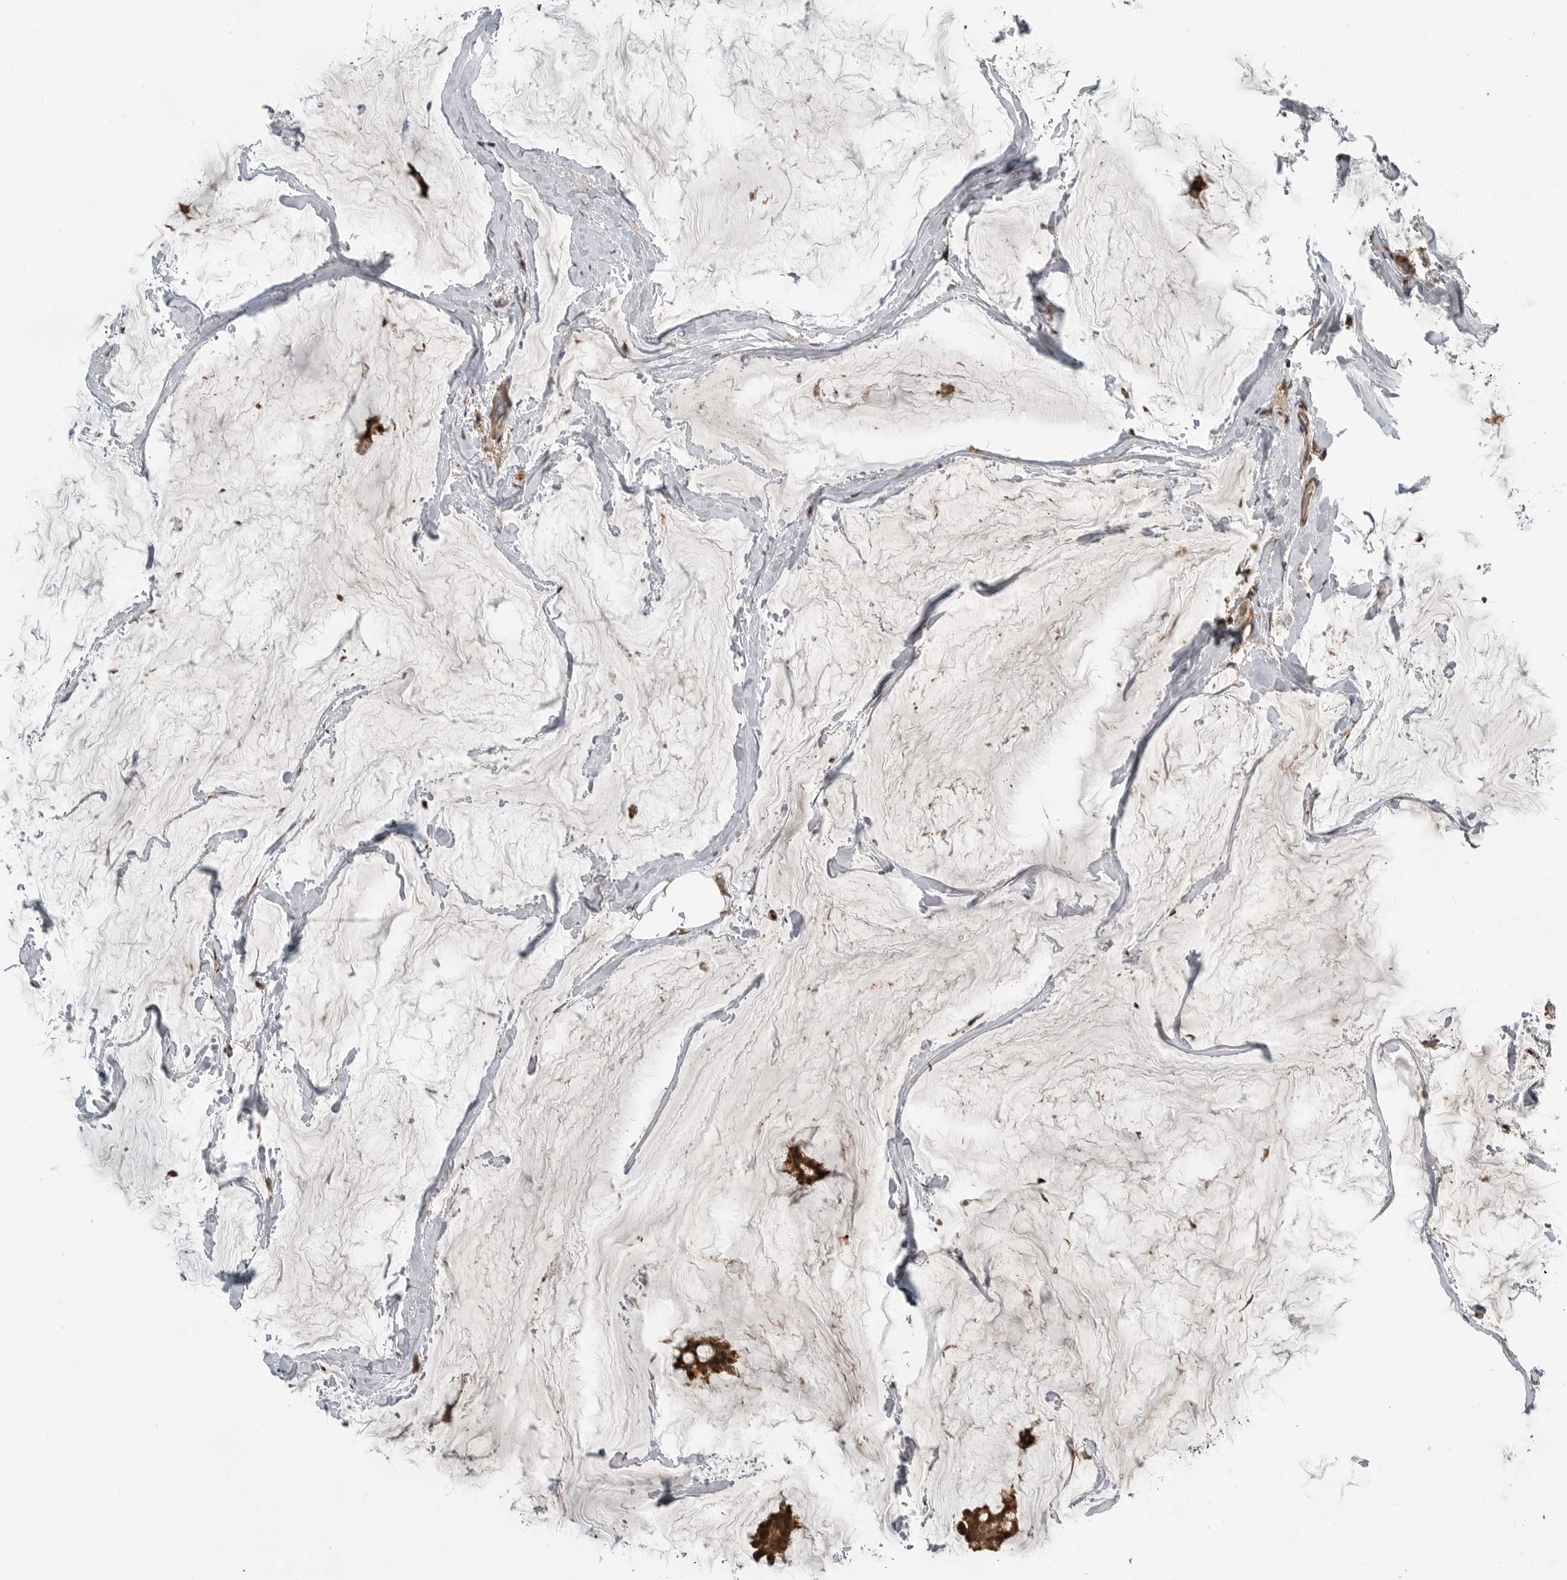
{"staining": {"intensity": "strong", "quantity": ">75%", "location": "cytoplasmic/membranous,nuclear"}, "tissue": "breast cancer", "cell_type": "Tumor cells", "image_type": "cancer", "snomed": [{"axis": "morphology", "description": "Duct carcinoma"}, {"axis": "topography", "description": "Breast"}], "caption": "Approximately >75% of tumor cells in intraductal carcinoma (breast) reveal strong cytoplasmic/membranous and nuclear protein expression as visualized by brown immunohistochemical staining.", "gene": "STRAP", "patient": {"sex": "female", "age": 93}}